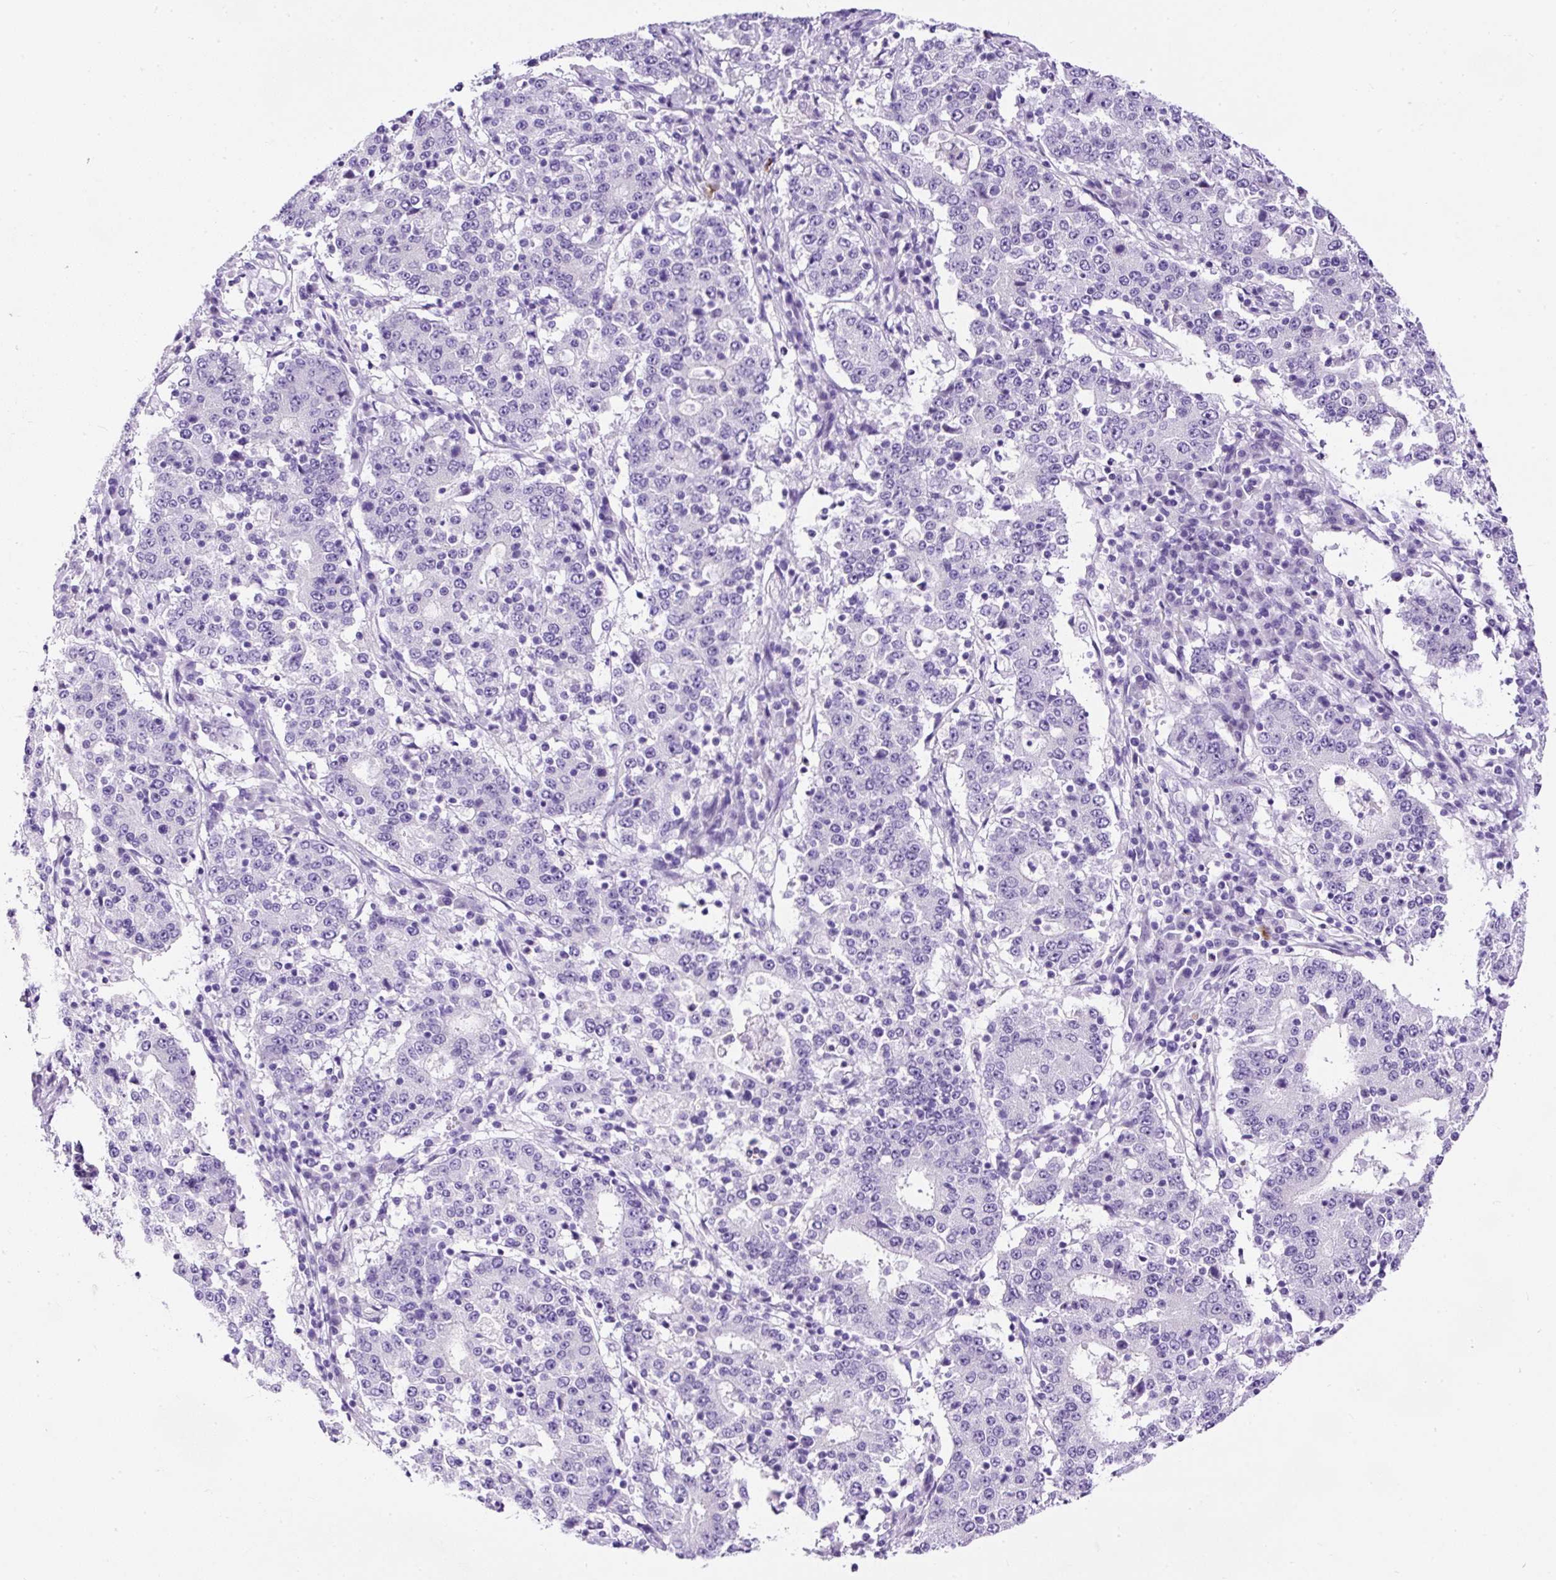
{"staining": {"intensity": "negative", "quantity": "none", "location": "none"}, "tissue": "stomach cancer", "cell_type": "Tumor cells", "image_type": "cancer", "snomed": [{"axis": "morphology", "description": "Adenocarcinoma, NOS"}, {"axis": "topography", "description": "Stomach"}], "caption": "The IHC photomicrograph has no significant staining in tumor cells of stomach cancer tissue. Brightfield microscopy of IHC stained with DAB (3,3'-diaminobenzidine) (brown) and hematoxylin (blue), captured at high magnification.", "gene": "STOX2", "patient": {"sex": "male", "age": 59}}